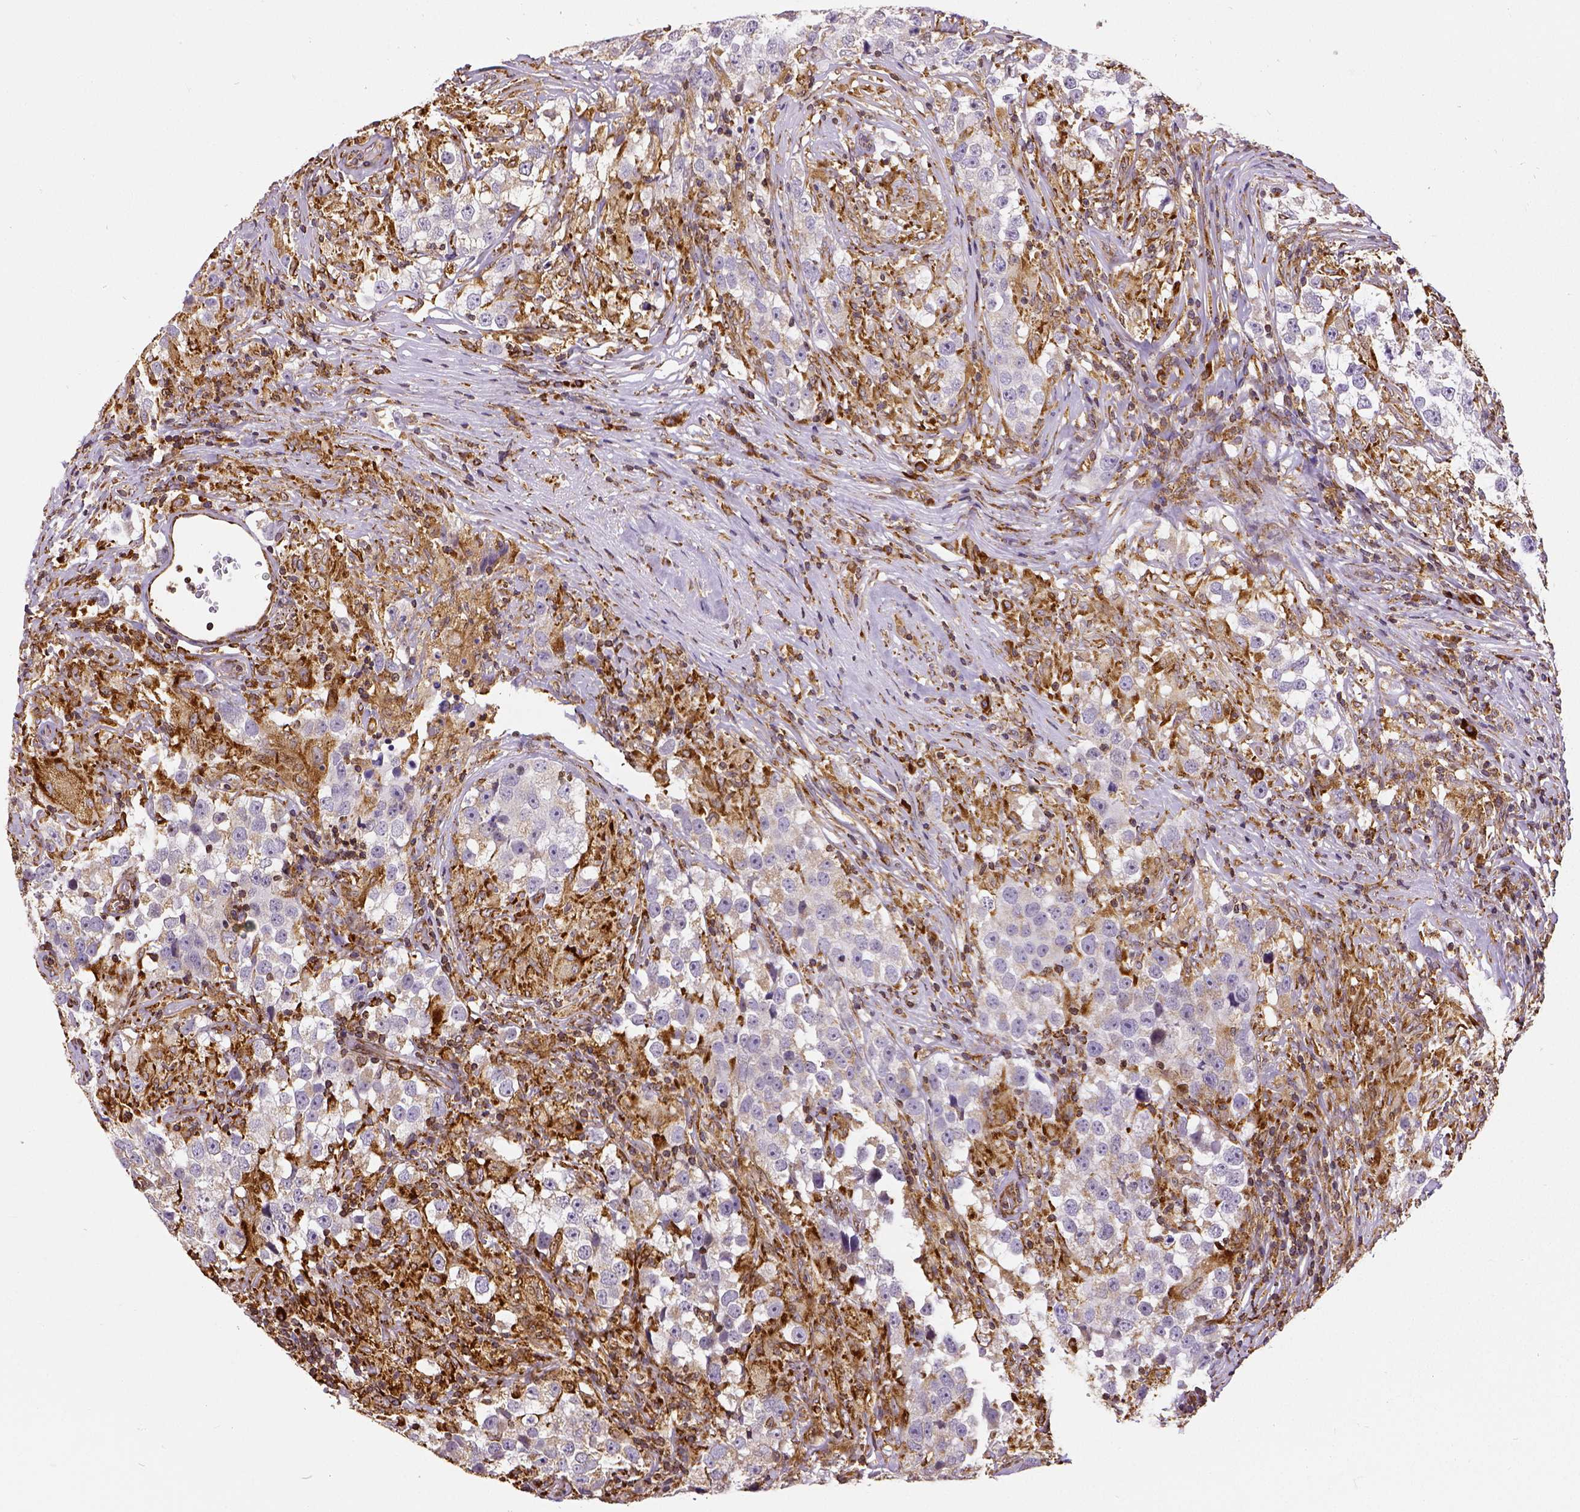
{"staining": {"intensity": "negative", "quantity": "none", "location": "none"}, "tissue": "testis cancer", "cell_type": "Tumor cells", "image_type": "cancer", "snomed": [{"axis": "morphology", "description": "Seminoma, NOS"}, {"axis": "topography", "description": "Testis"}], "caption": "Human testis cancer (seminoma) stained for a protein using IHC shows no expression in tumor cells.", "gene": "MTDH", "patient": {"sex": "male", "age": 46}}